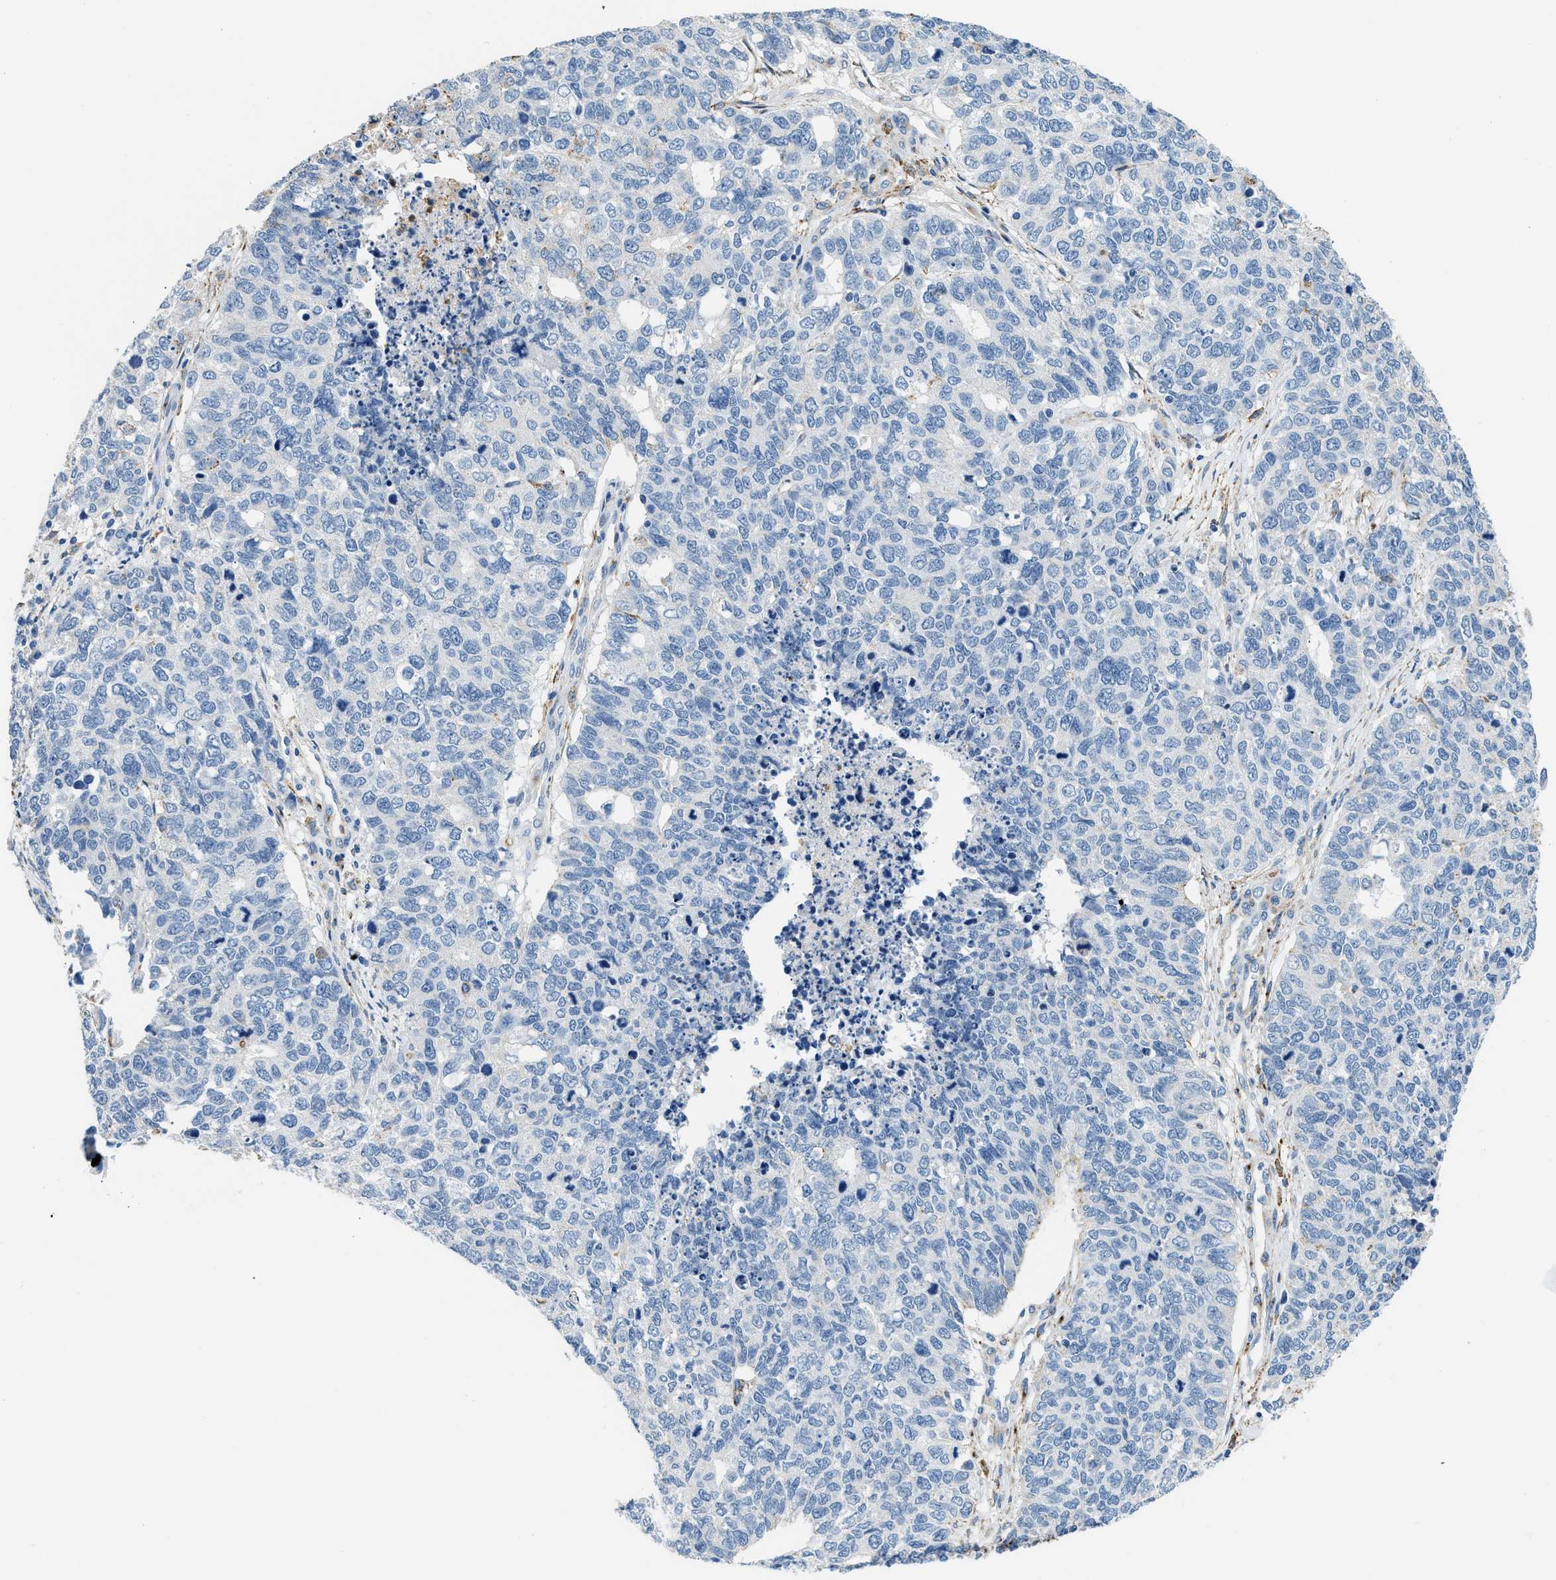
{"staining": {"intensity": "negative", "quantity": "none", "location": "none"}, "tissue": "cervical cancer", "cell_type": "Tumor cells", "image_type": "cancer", "snomed": [{"axis": "morphology", "description": "Squamous cell carcinoma, NOS"}, {"axis": "topography", "description": "Cervix"}], "caption": "The micrograph shows no staining of tumor cells in cervical squamous cell carcinoma.", "gene": "LRP1", "patient": {"sex": "female", "age": 63}}